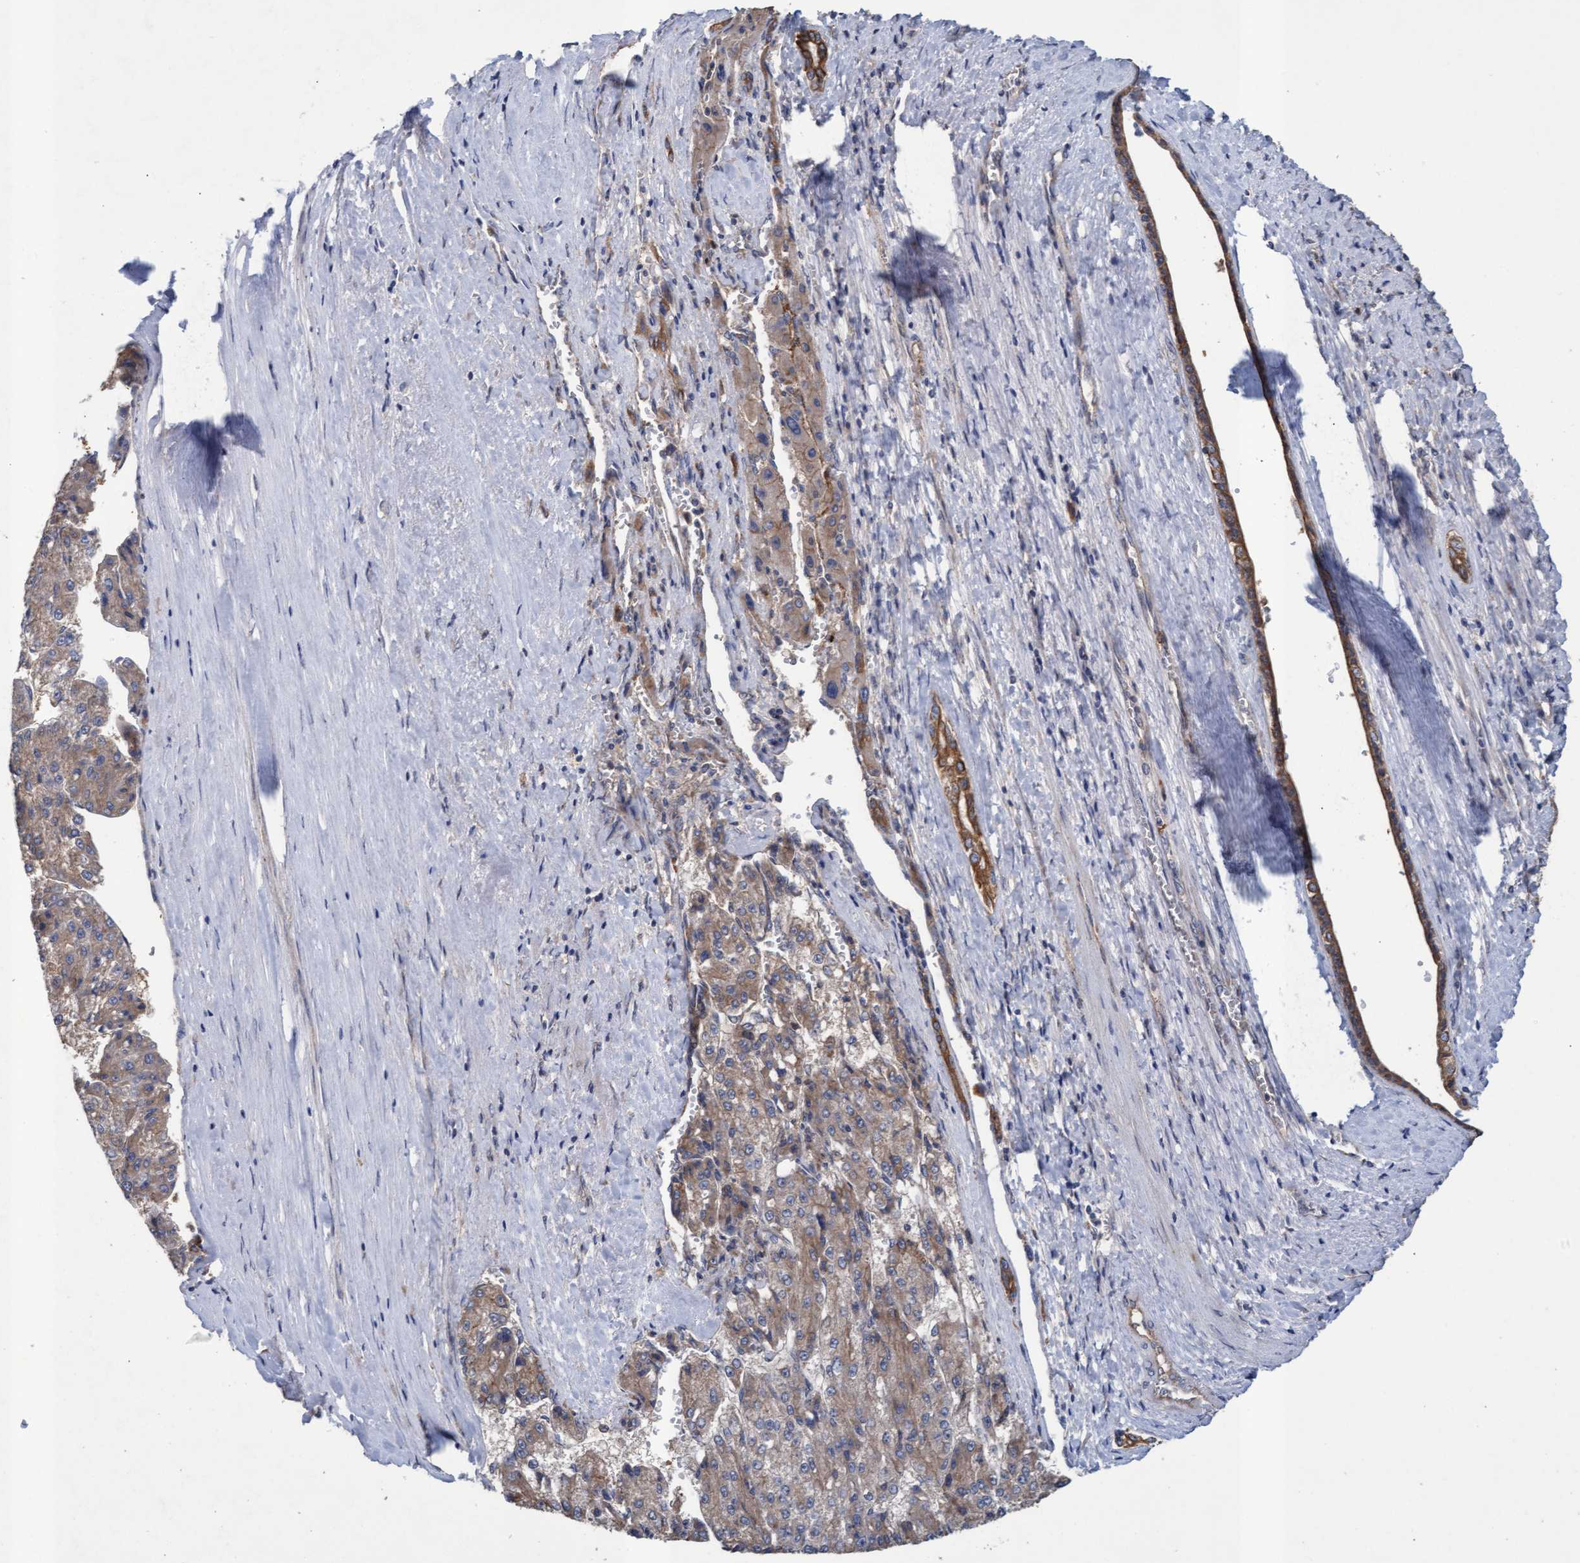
{"staining": {"intensity": "weak", "quantity": ">75%", "location": "cytoplasmic/membranous"}, "tissue": "liver cancer", "cell_type": "Tumor cells", "image_type": "cancer", "snomed": [{"axis": "morphology", "description": "Carcinoma, Hepatocellular, NOS"}, {"axis": "topography", "description": "Liver"}], "caption": "Human hepatocellular carcinoma (liver) stained with a brown dye reveals weak cytoplasmic/membranous positive positivity in about >75% of tumor cells.", "gene": "MRPL38", "patient": {"sex": "female", "age": 73}}